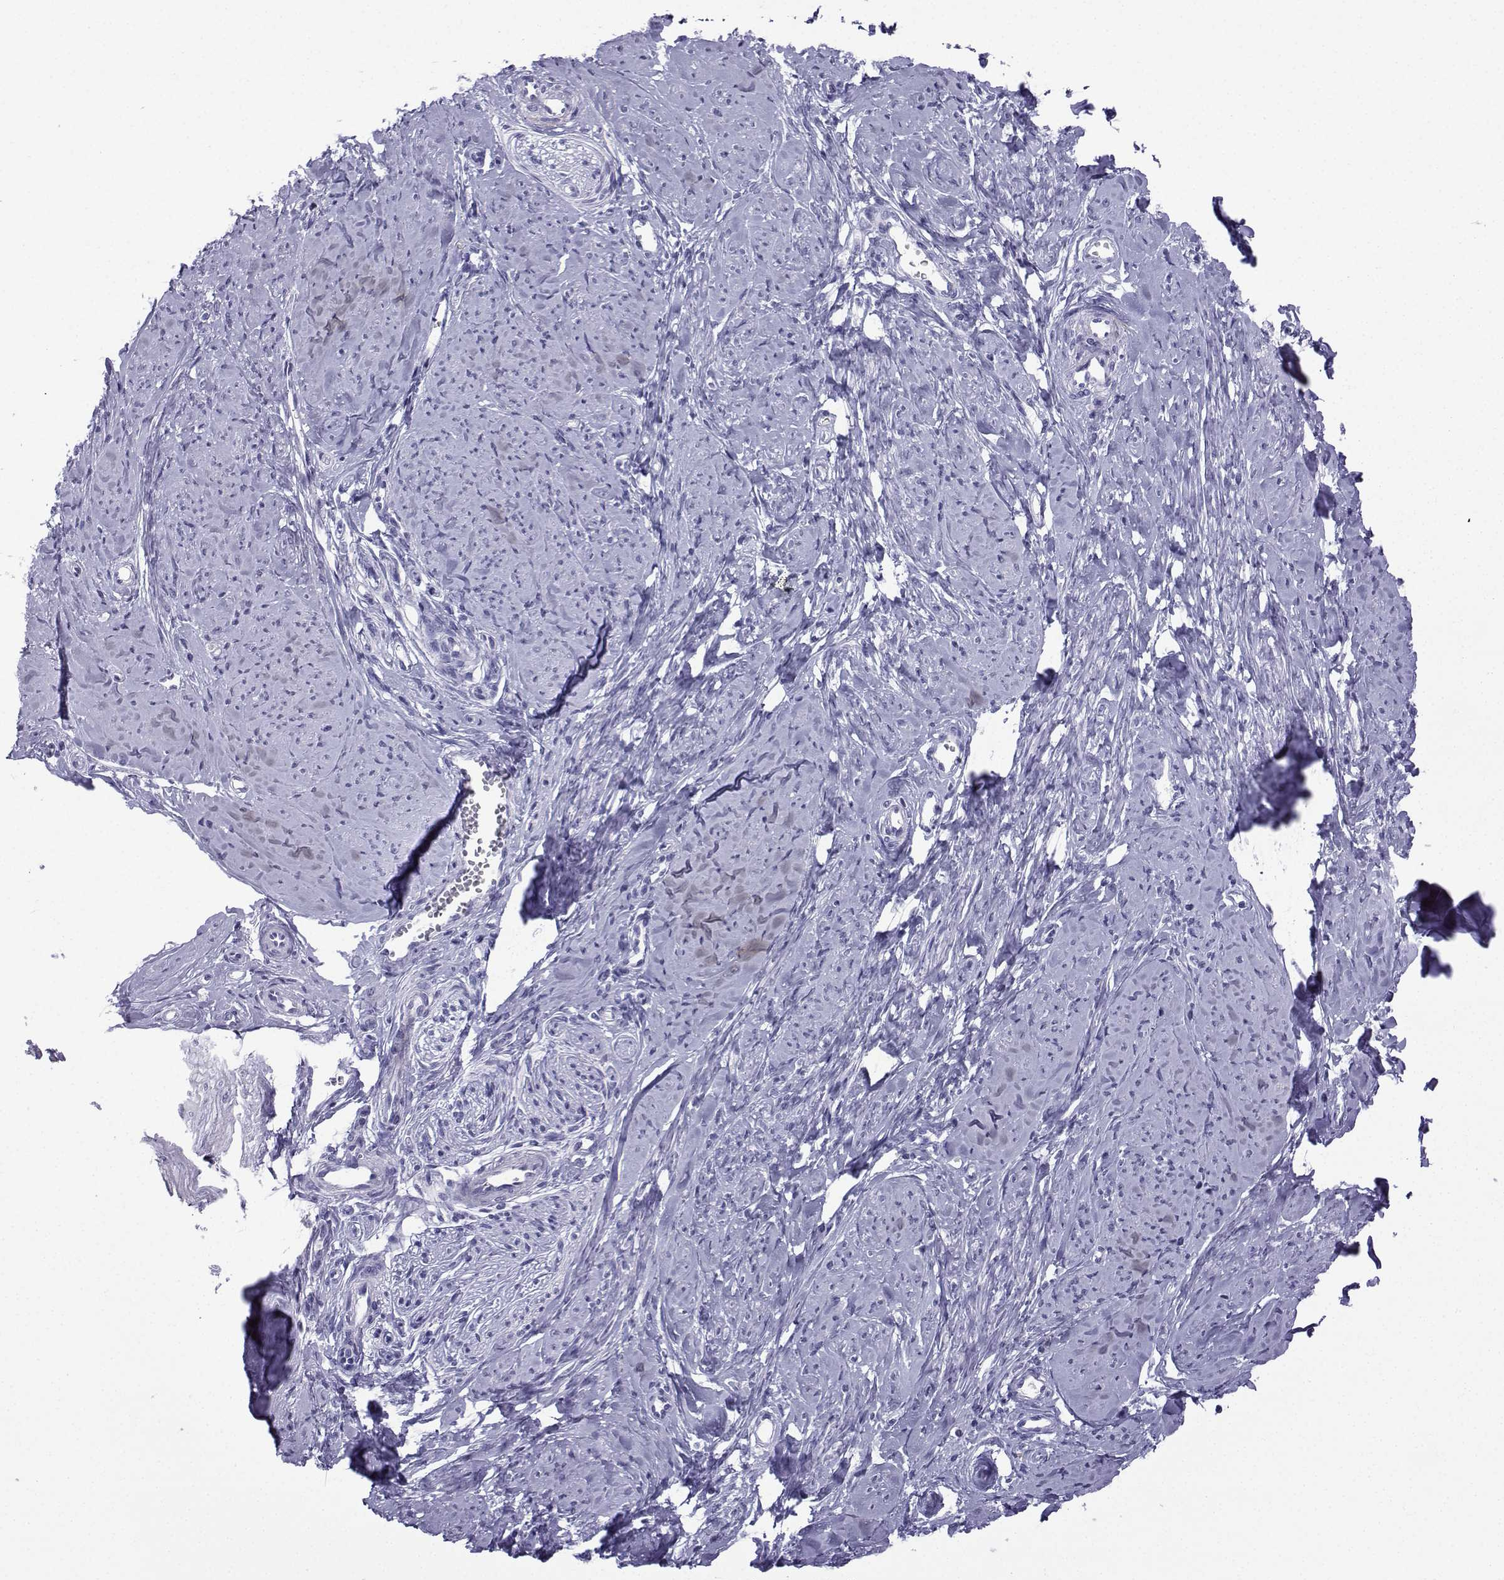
{"staining": {"intensity": "negative", "quantity": "none", "location": "none"}, "tissue": "smooth muscle", "cell_type": "Smooth muscle cells", "image_type": "normal", "snomed": [{"axis": "morphology", "description": "Normal tissue, NOS"}, {"axis": "topography", "description": "Smooth muscle"}], "caption": "IHC photomicrograph of benign smooth muscle: human smooth muscle stained with DAB reveals no significant protein expression in smooth muscle cells.", "gene": "TRIM46", "patient": {"sex": "female", "age": 48}}